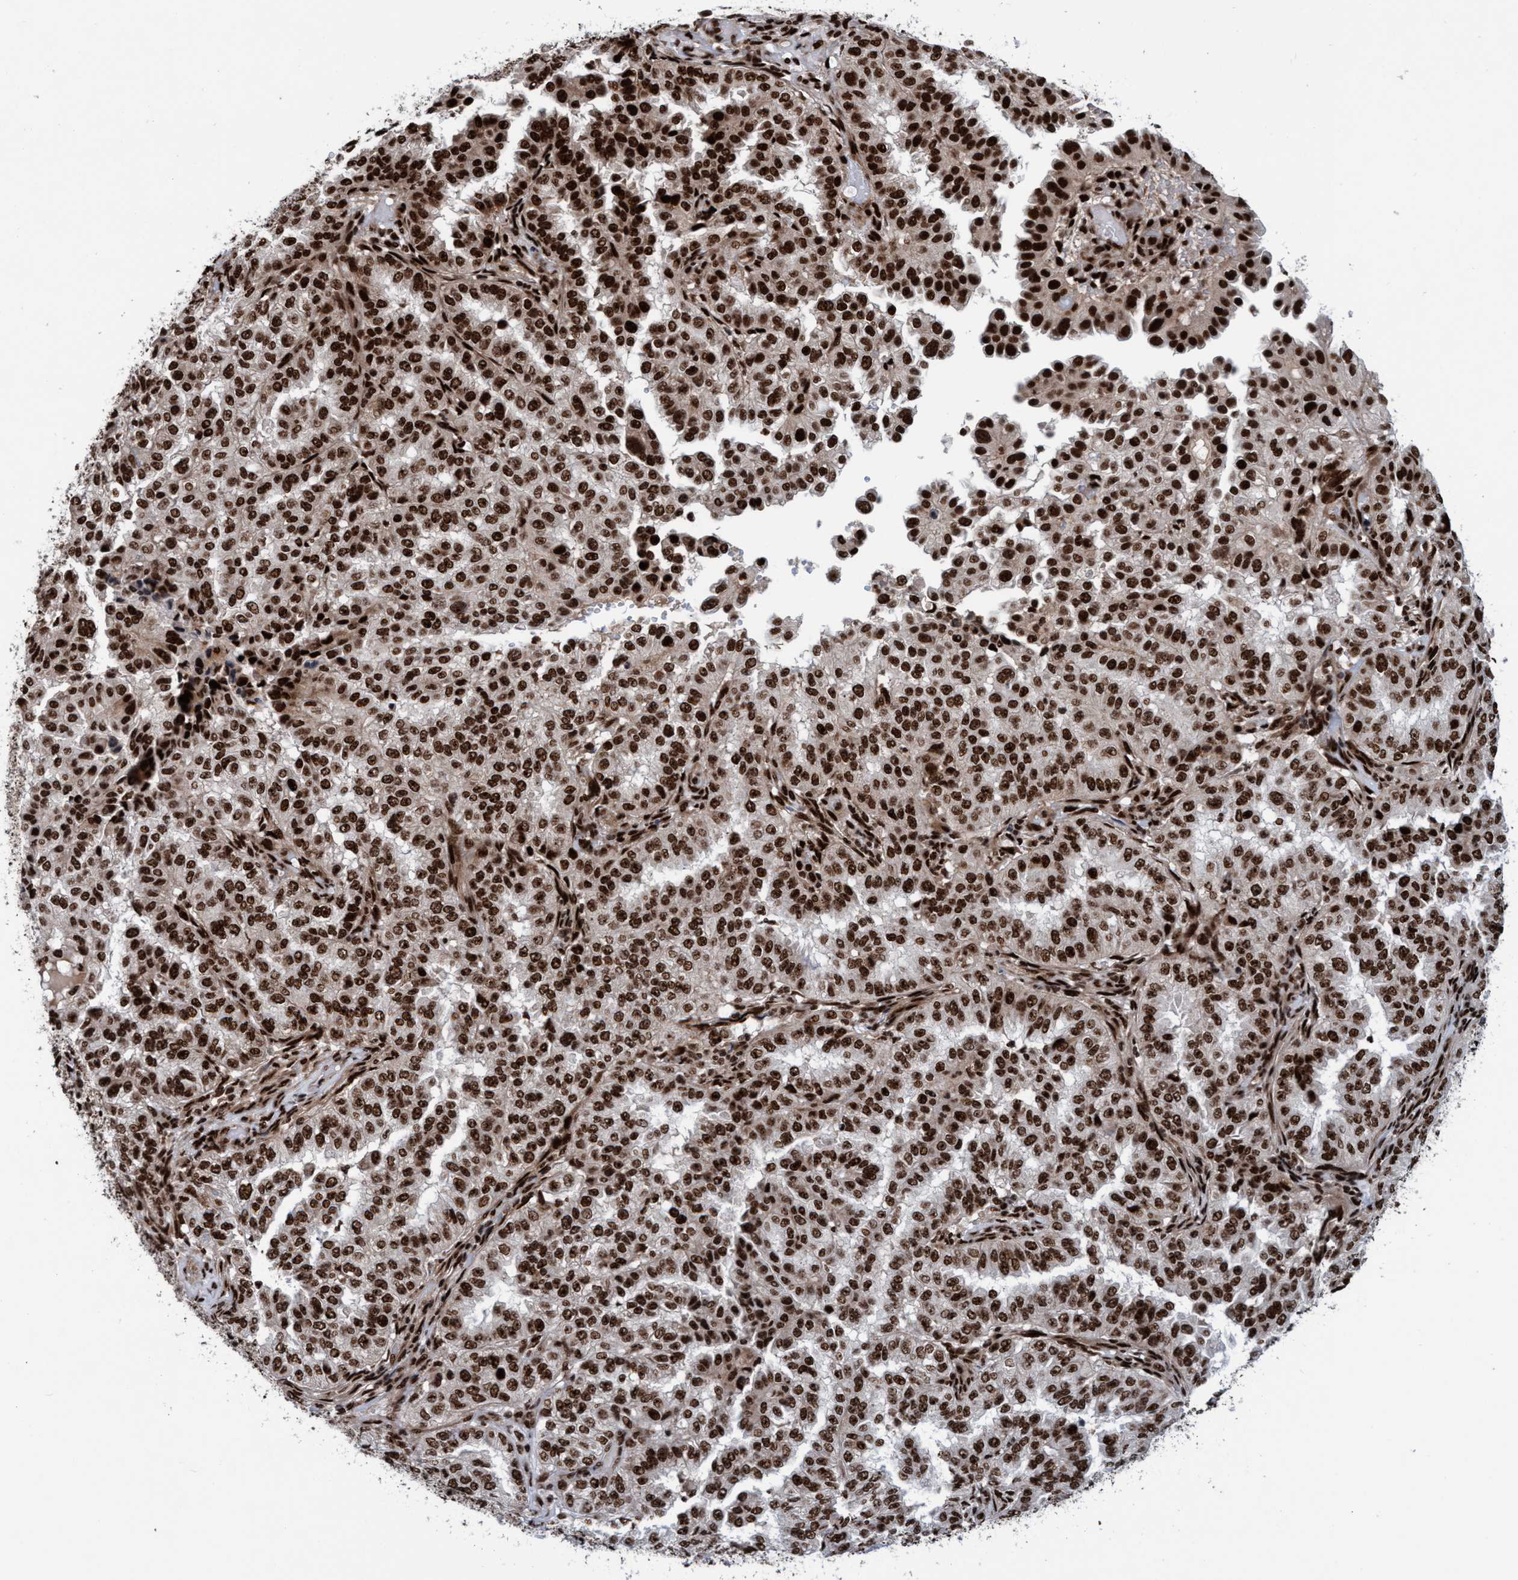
{"staining": {"intensity": "strong", "quantity": ">75%", "location": "nuclear"}, "tissue": "endometrial cancer", "cell_type": "Tumor cells", "image_type": "cancer", "snomed": [{"axis": "morphology", "description": "Adenocarcinoma, NOS"}, {"axis": "topography", "description": "Endometrium"}], "caption": "This photomicrograph displays IHC staining of endometrial adenocarcinoma, with high strong nuclear staining in approximately >75% of tumor cells.", "gene": "TOPBP1", "patient": {"sex": "female", "age": 85}}